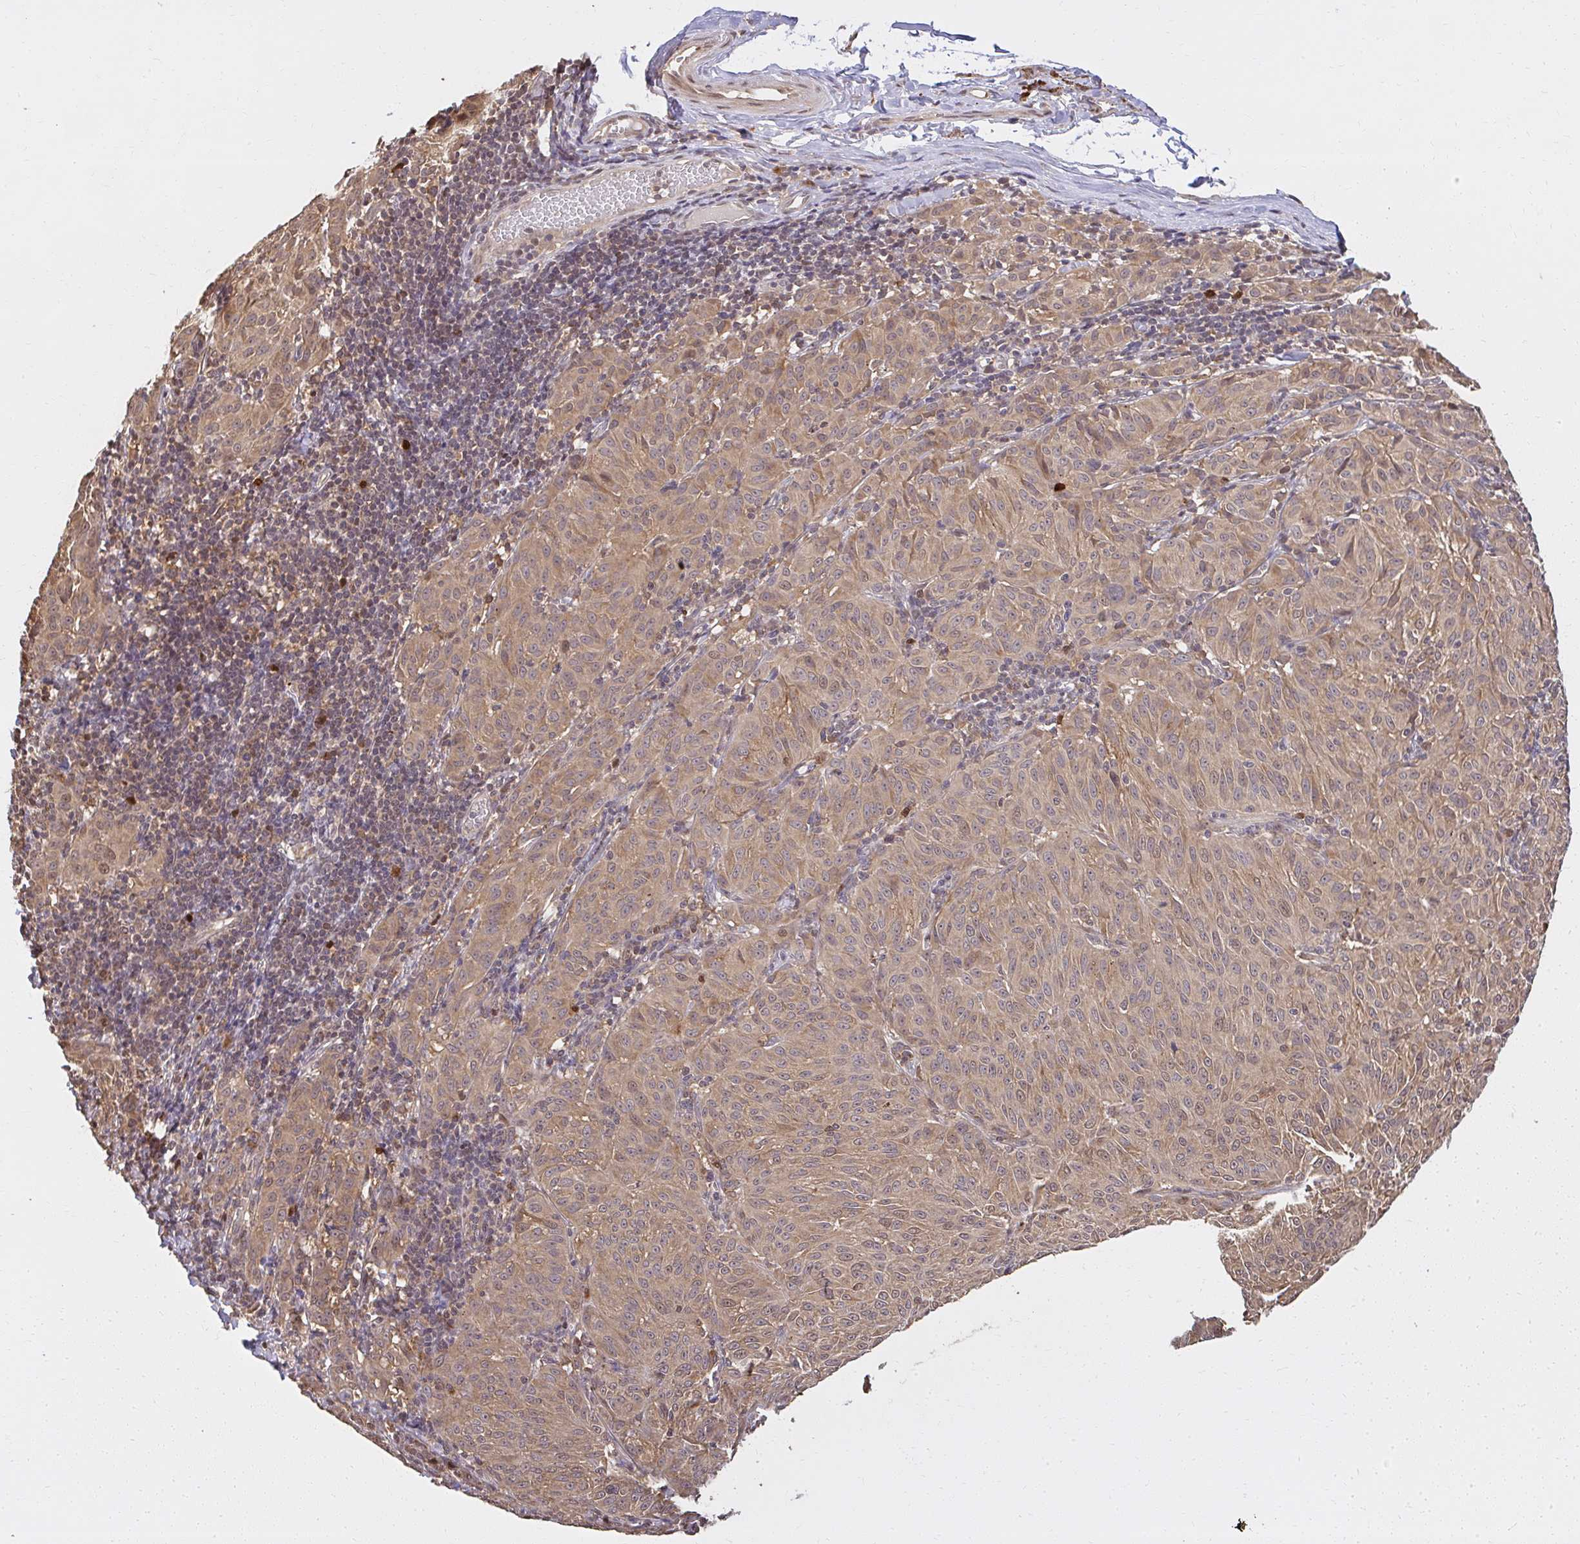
{"staining": {"intensity": "moderate", "quantity": ">75%", "location": "cytoplasmic/membranous"}, "tissue": "melanoma", "cell_type": "Tumor cells", "image_type": "cancer", "snomed": [{"axis": "morphology", "description": "Malignant melanoma, NOS"}, {"axis": "topography", "description": "Skin"}], "caption": "Malignant melanoma stained with a protein marker demonstrates moderate staining in tumor cells.", "gene": "LARS2", "patient": {"sex": "female", "age": 72}}